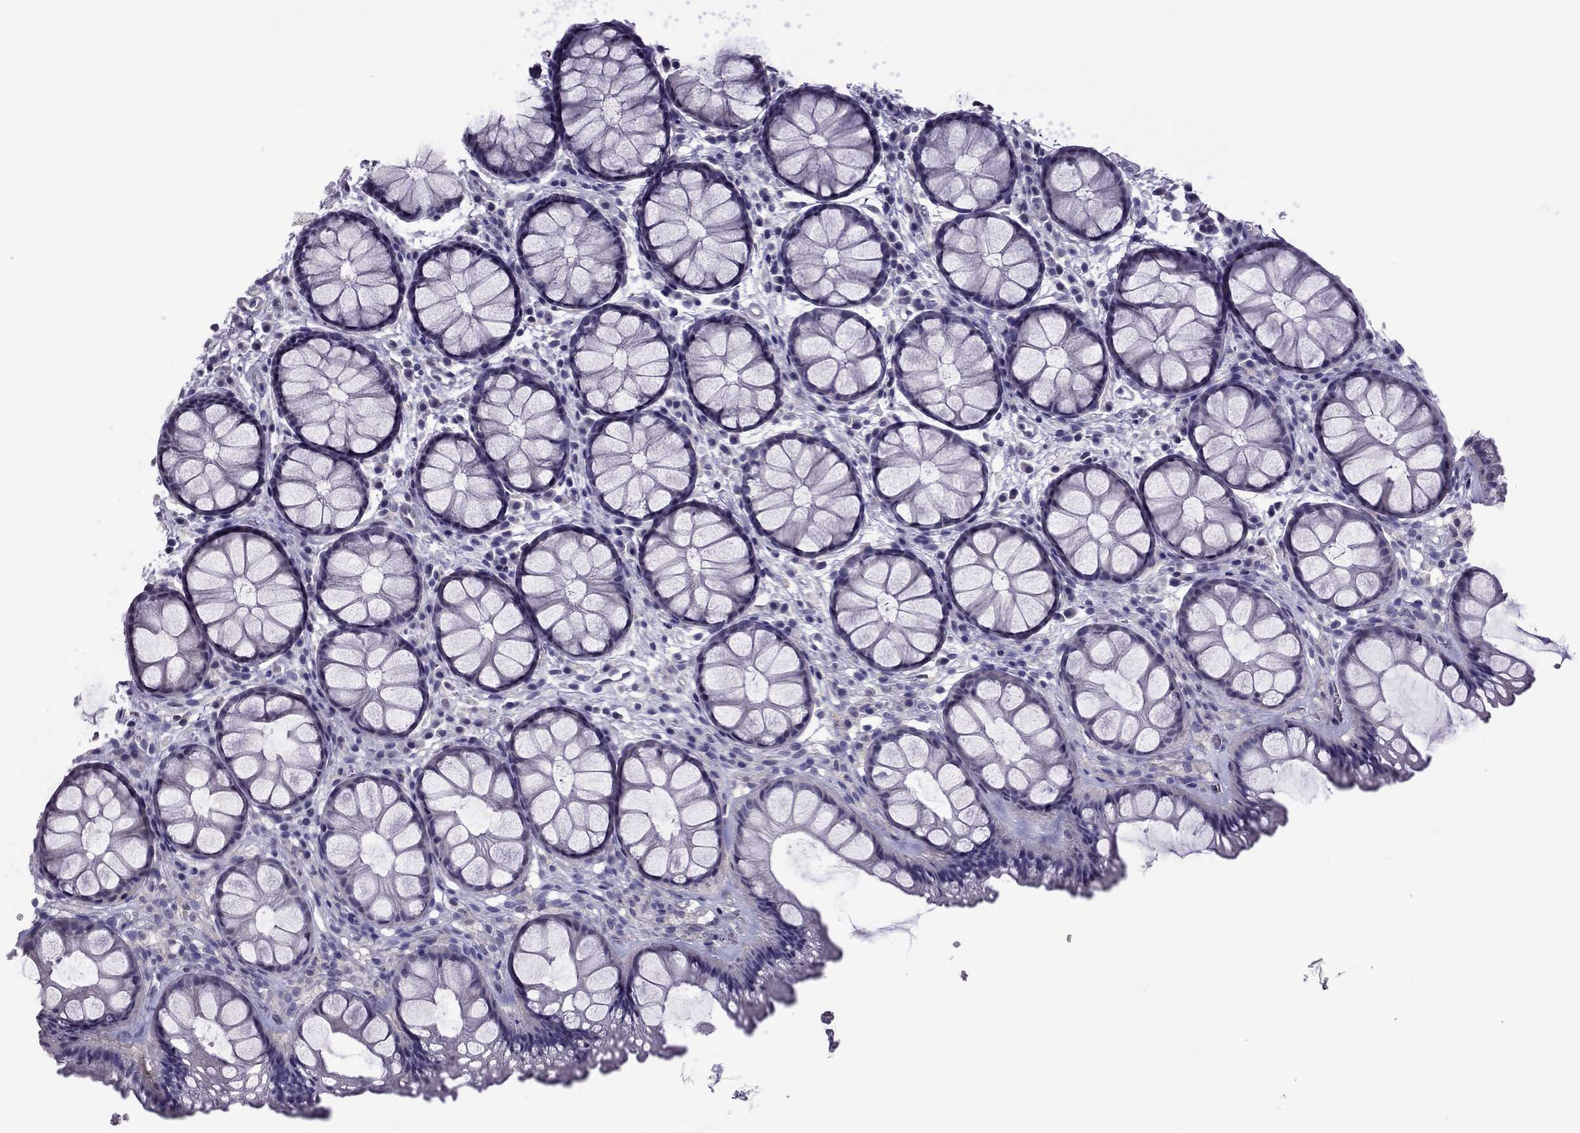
{"staining": {"intensity": "negative", "quantity": "none", "location": "none"}, "tissue": "rectum", "cell_type": "Glandular cells", "image_type": "normal", "snomed": [{"axis": "morphology", "description": "Normal tissue, NOS"}, {"axis": "topography", "description": "Rectum"}], "caption": "Rectum stained for a protein using immunohistochemistry (IHC) reveals no expression glandular cells.", "gene": "SLC16A8", "patient": {"sex": "female", "age": 62}}